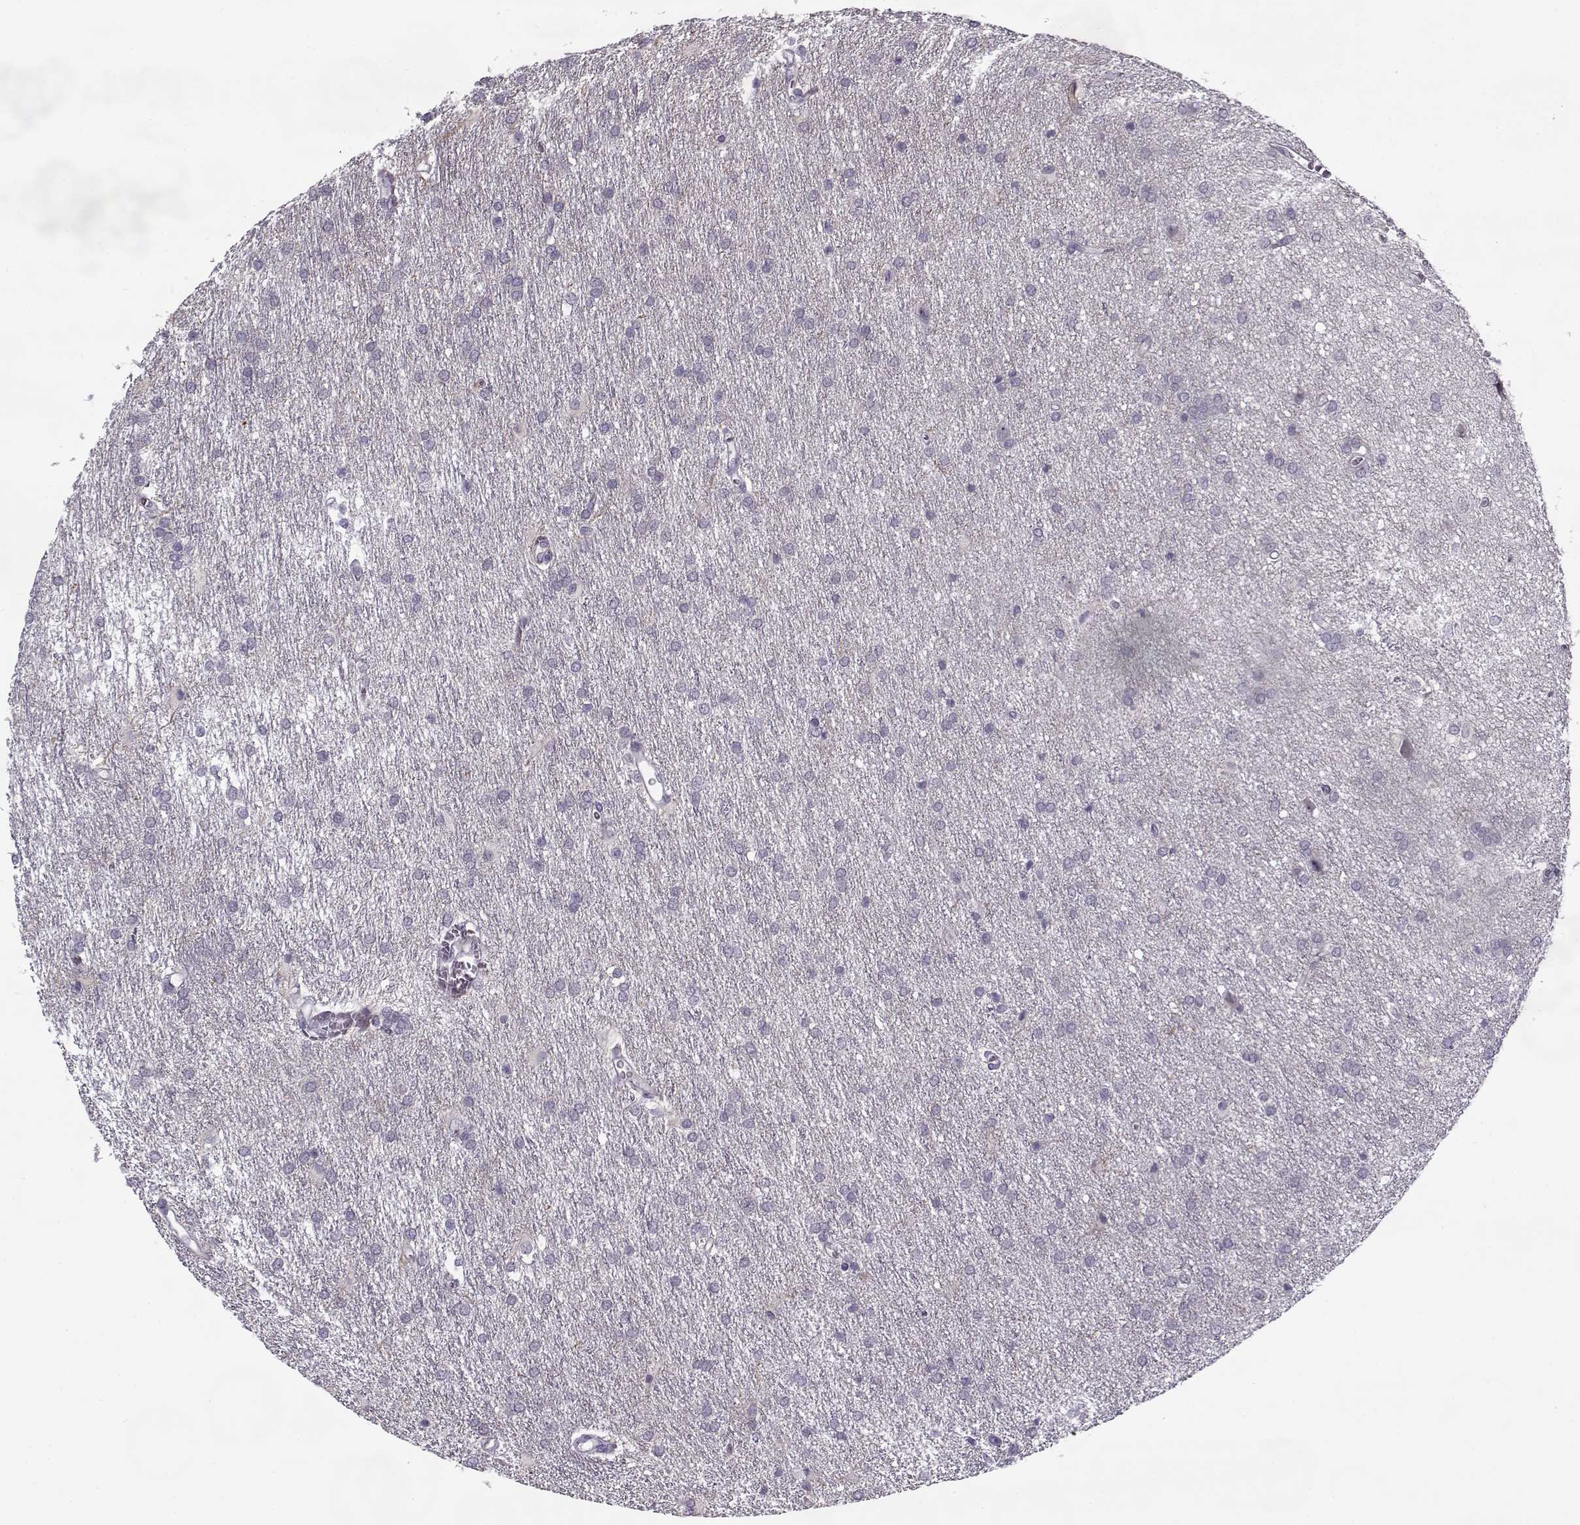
{"staining": {"intensity": "negative", "quantity": "none", "location": "none"}, "tissue": "glioma", "cell_type": "Tumor cells", "image_type": "cancer", "snomed": [{"axis": "morphology", "description": "Glioma, malignant, Low grade"}, {"axis": "topography", "description": "Brain"}], "caption": "Tumor cells show no significant positivity in low-grade glioma (malignant). (Stains: DAB (3,3'-diaminobenzidine) immunohistochemistry with hematoxylin counter stain, Microscopy: brightfield microscopy at high magnification).", "gene": "PNMT", "patient": {"sex": "female", "age": 32}}